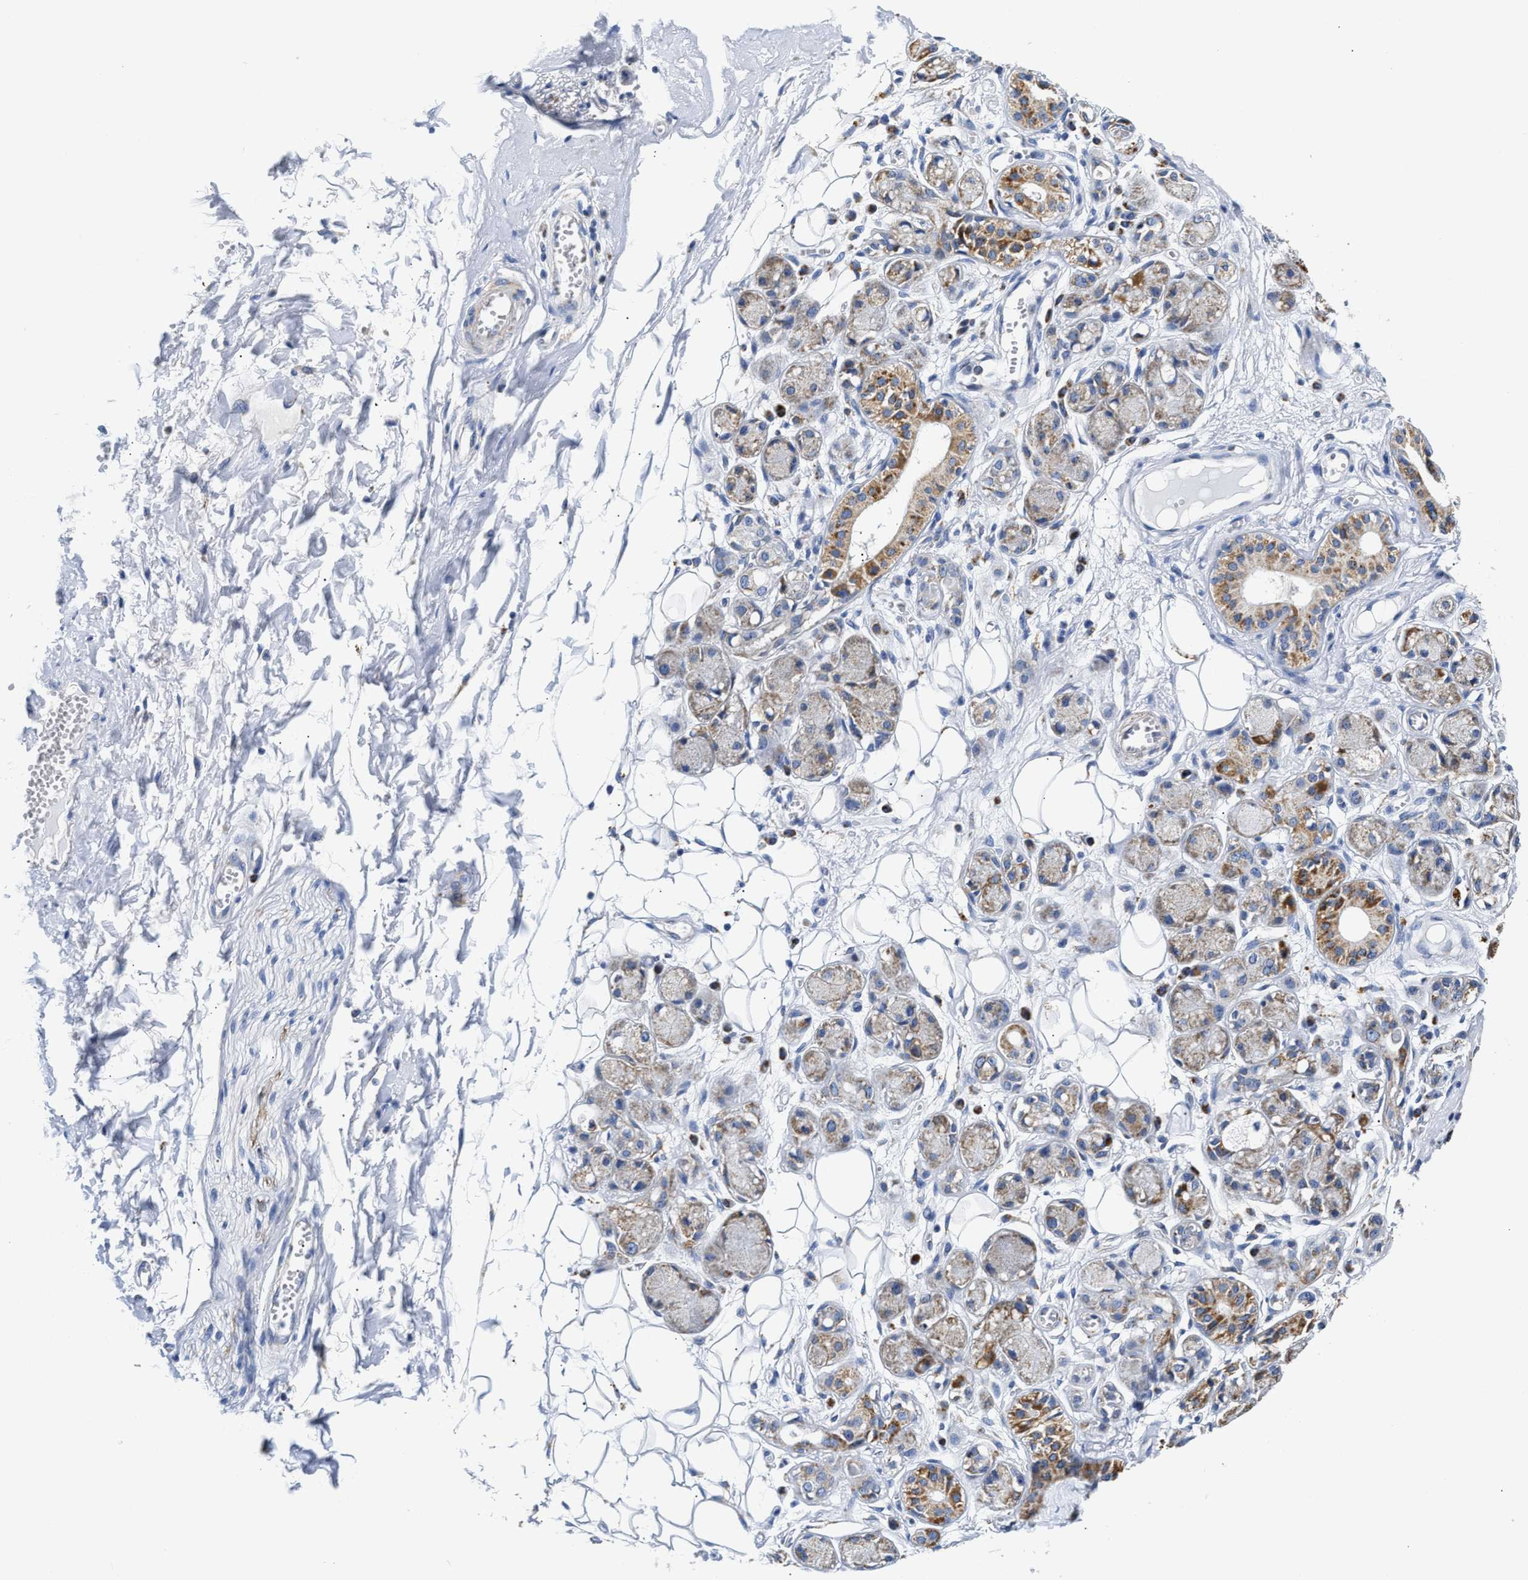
{"staining": {"intensity": "negative", "quantity": "none", "location": "none"}, "tissue": "adipose tissue", "cell_type": "Adipocytes", "image_type": "normal", "snomed": [{"axis": "morphology", "description": "Normal tissue, NOS"}, {"axis": "morphology", "description": "Inflammation, NOS"}, {"axis": "topography", "description": "Salivary gland"}, {"axis": "topography", "description": "Peripheral nerve tissue"}], "caption": "Immunohistochemical staining of benign adipose tissue displays no significant expression in adipocytes. Brightfield microscopy of immunohistochemistry stained with DAB (3,3'-diaminobenzidine) (brown) and hematoxylin (blue), captured at high magnification.", "gene": "ACADVL", "patient": {"sex": "female", "age": 75}}